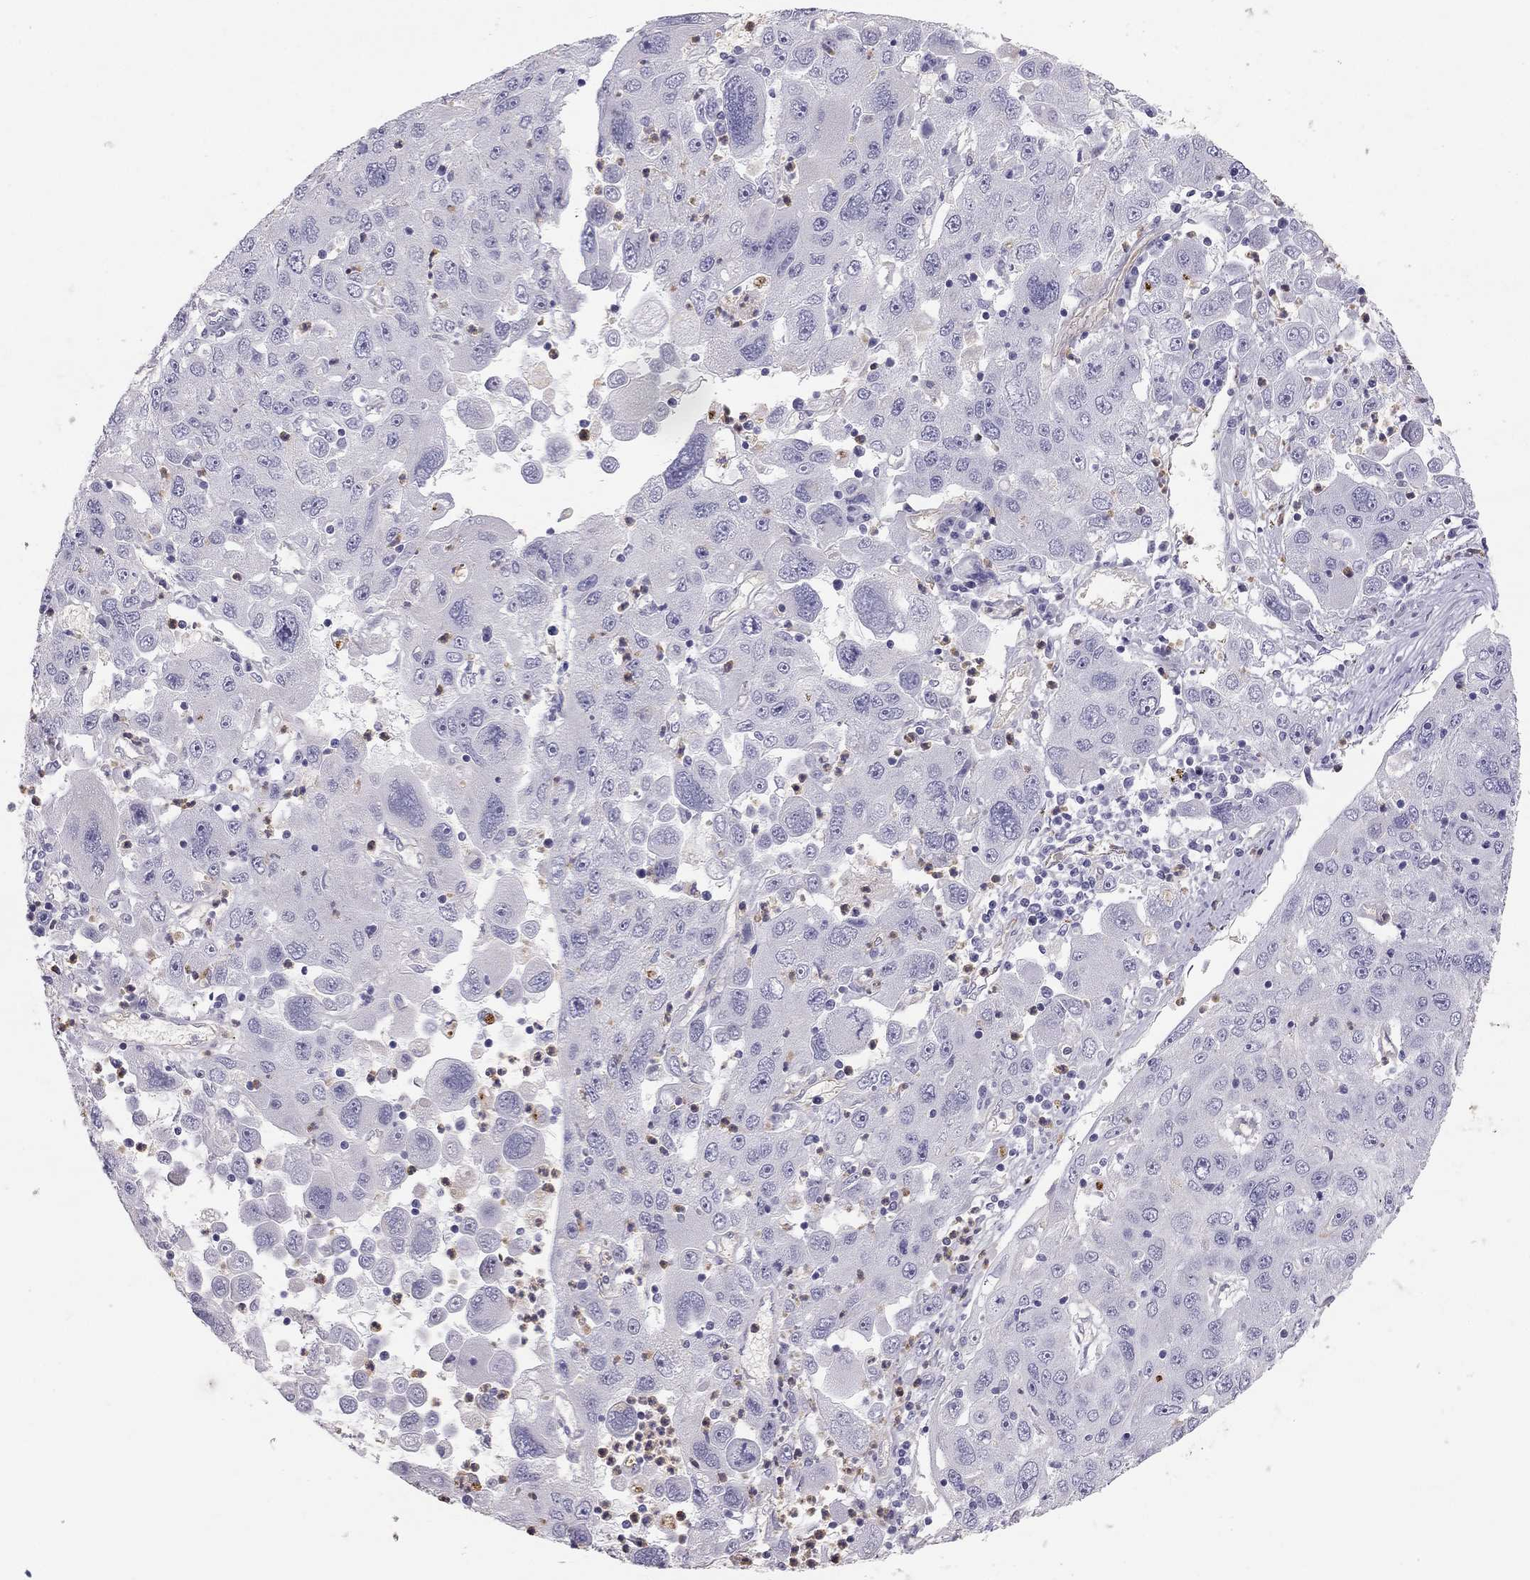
{"staining": {"intensity": "negative", "quantity": "none", "location": "none"}, "tissue": "stomach cancer", "cell_type": "Tumor cells", "image_type": "cancer", "snomed": [{"axis": "morphology", "description": "Adenocarcinoma, NOS"}, {"axis": "topography", "description": "Stomach"}], "caption": "There is no significant staining in tumor cells of stomach adenocarcinoma.", "gene": "TDRD6", "patient": {"sex": "male", "age": 56}}